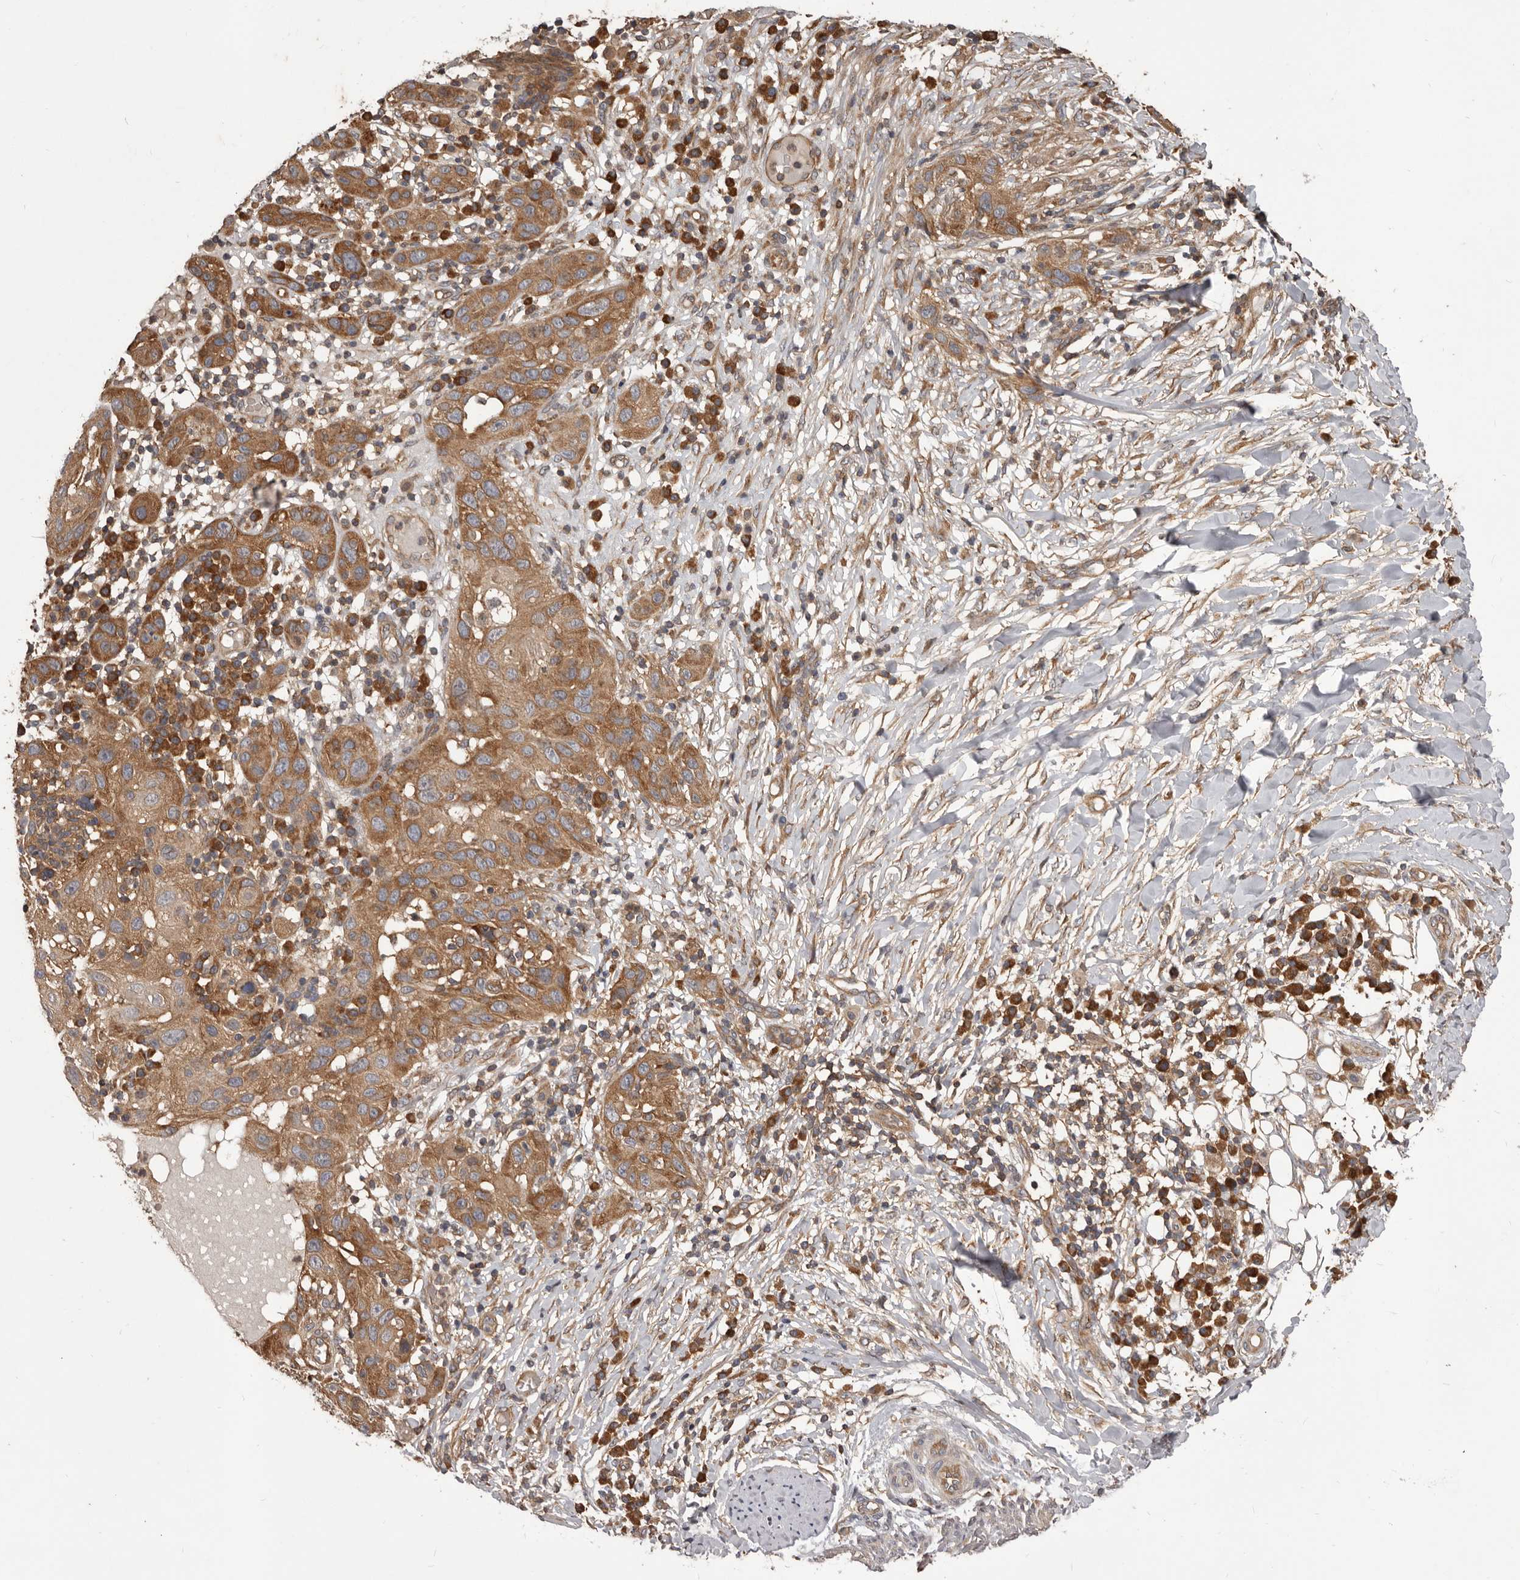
{"staining": {"intensity": "moderate", "quantity": ">75%", "location": "cytoplasmic/membranous"}, "tissue": "skin cancer", "cell_type": "Tumor cells", "image_type": "cancer", "snomed": [{"axis": "morphology", "description": "Normal tissue, NOS"}, {"axis": "morphology", "description": "Squamous cell carcinoma, NOS"}, {"axis": "topography", "description": "Skin"}], "caption": "Tumor cells exhibit medium levels of moderate cytoplasmic/membranous positivity in approximately >75% of cells in human skin cancer.", "gene": "HBS1L", "patient": {"sex": "female", "age": 96}}